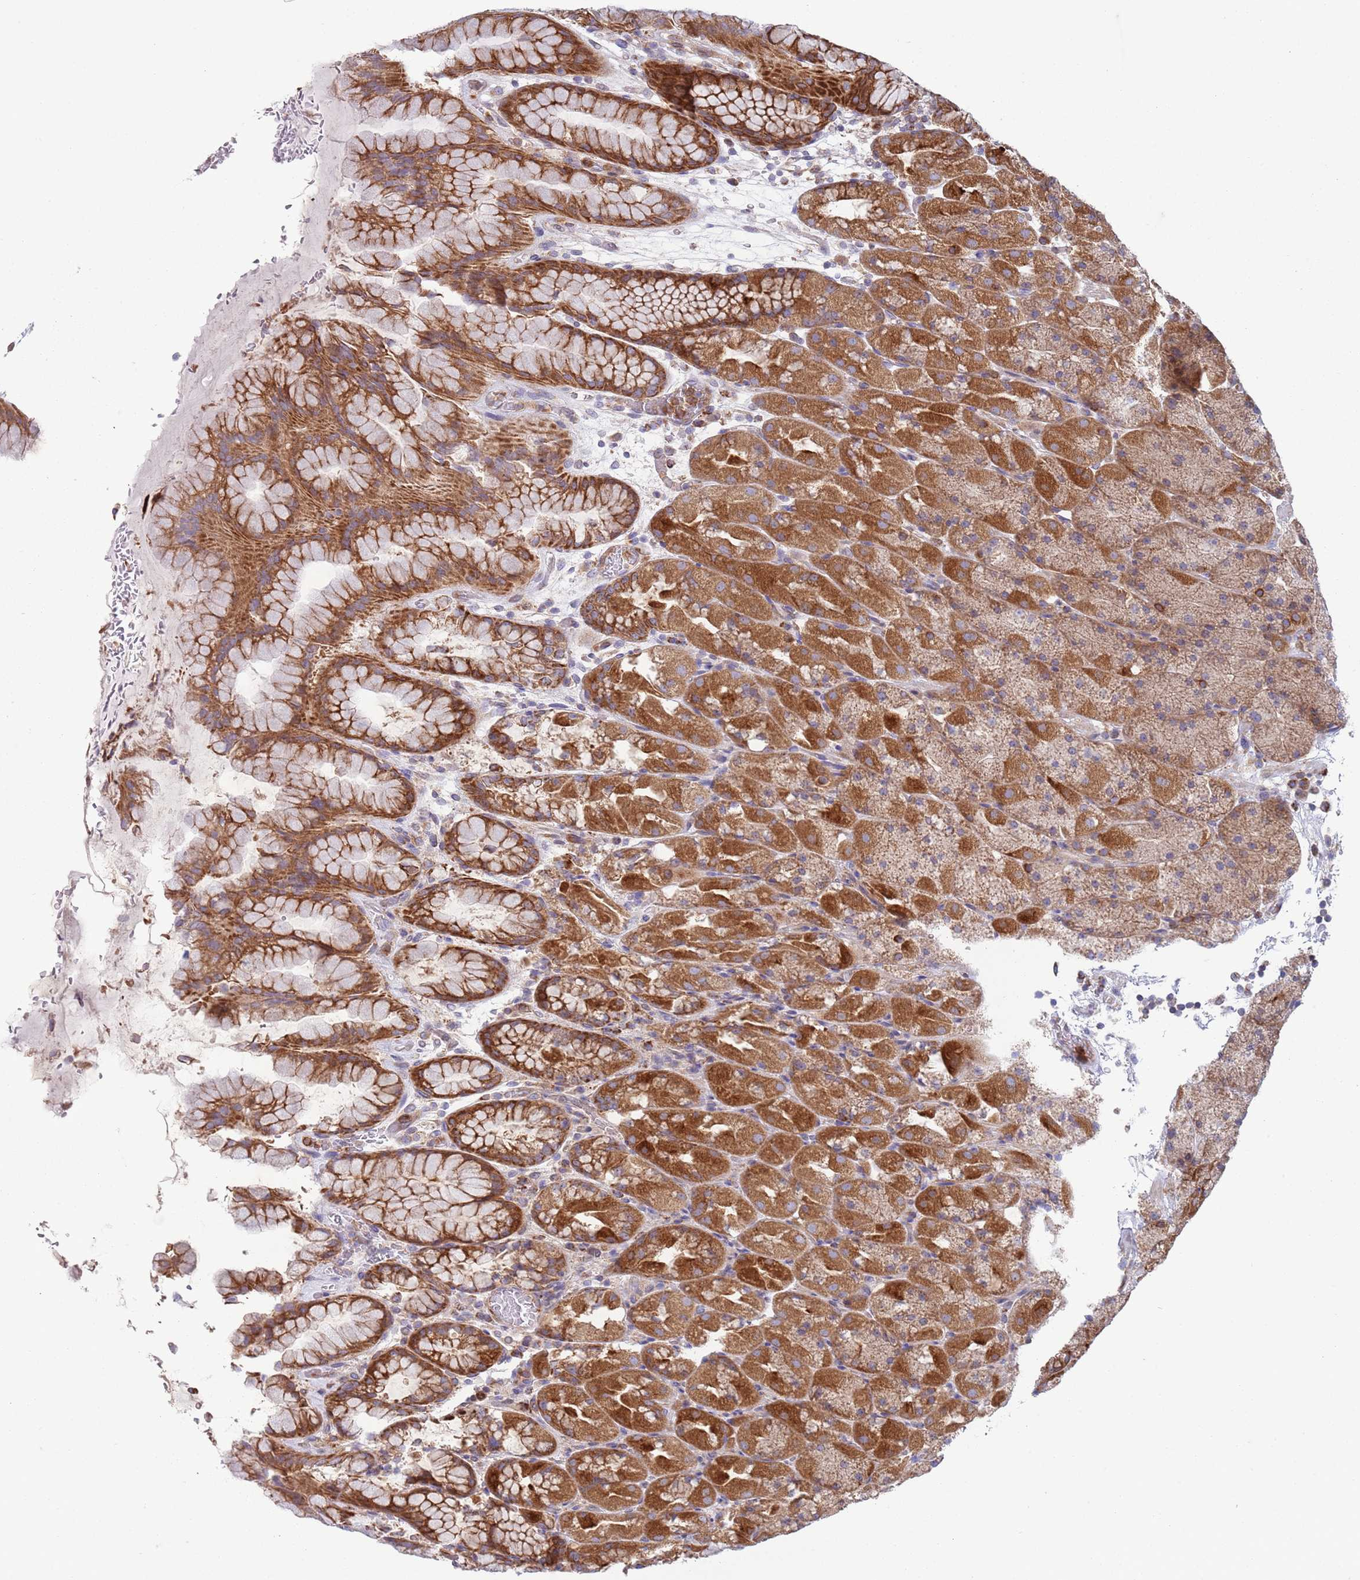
{"staining": {"intensity": "moderate", "quantity": ">75%", "location": "cytoplasmic/membranous"}, "tissue": "stomach", "cell_type": "Glandular cells", "image_type": "normal", "snomed": [{"axis": "morphology", "description": "Normal tissue, NOS"}, {"axis": "topography", "description": "Stomach, upper"}, {"axis": "topography", "description": "Stomach, lower"}], "caption": "A medium amount of moderate cytoplasmic/membranous expression is seen in approximately >75% of glandular cells in normal stomach.", "gene": "ZMYM5", "patient": {"sex": "male", "age": 67}}